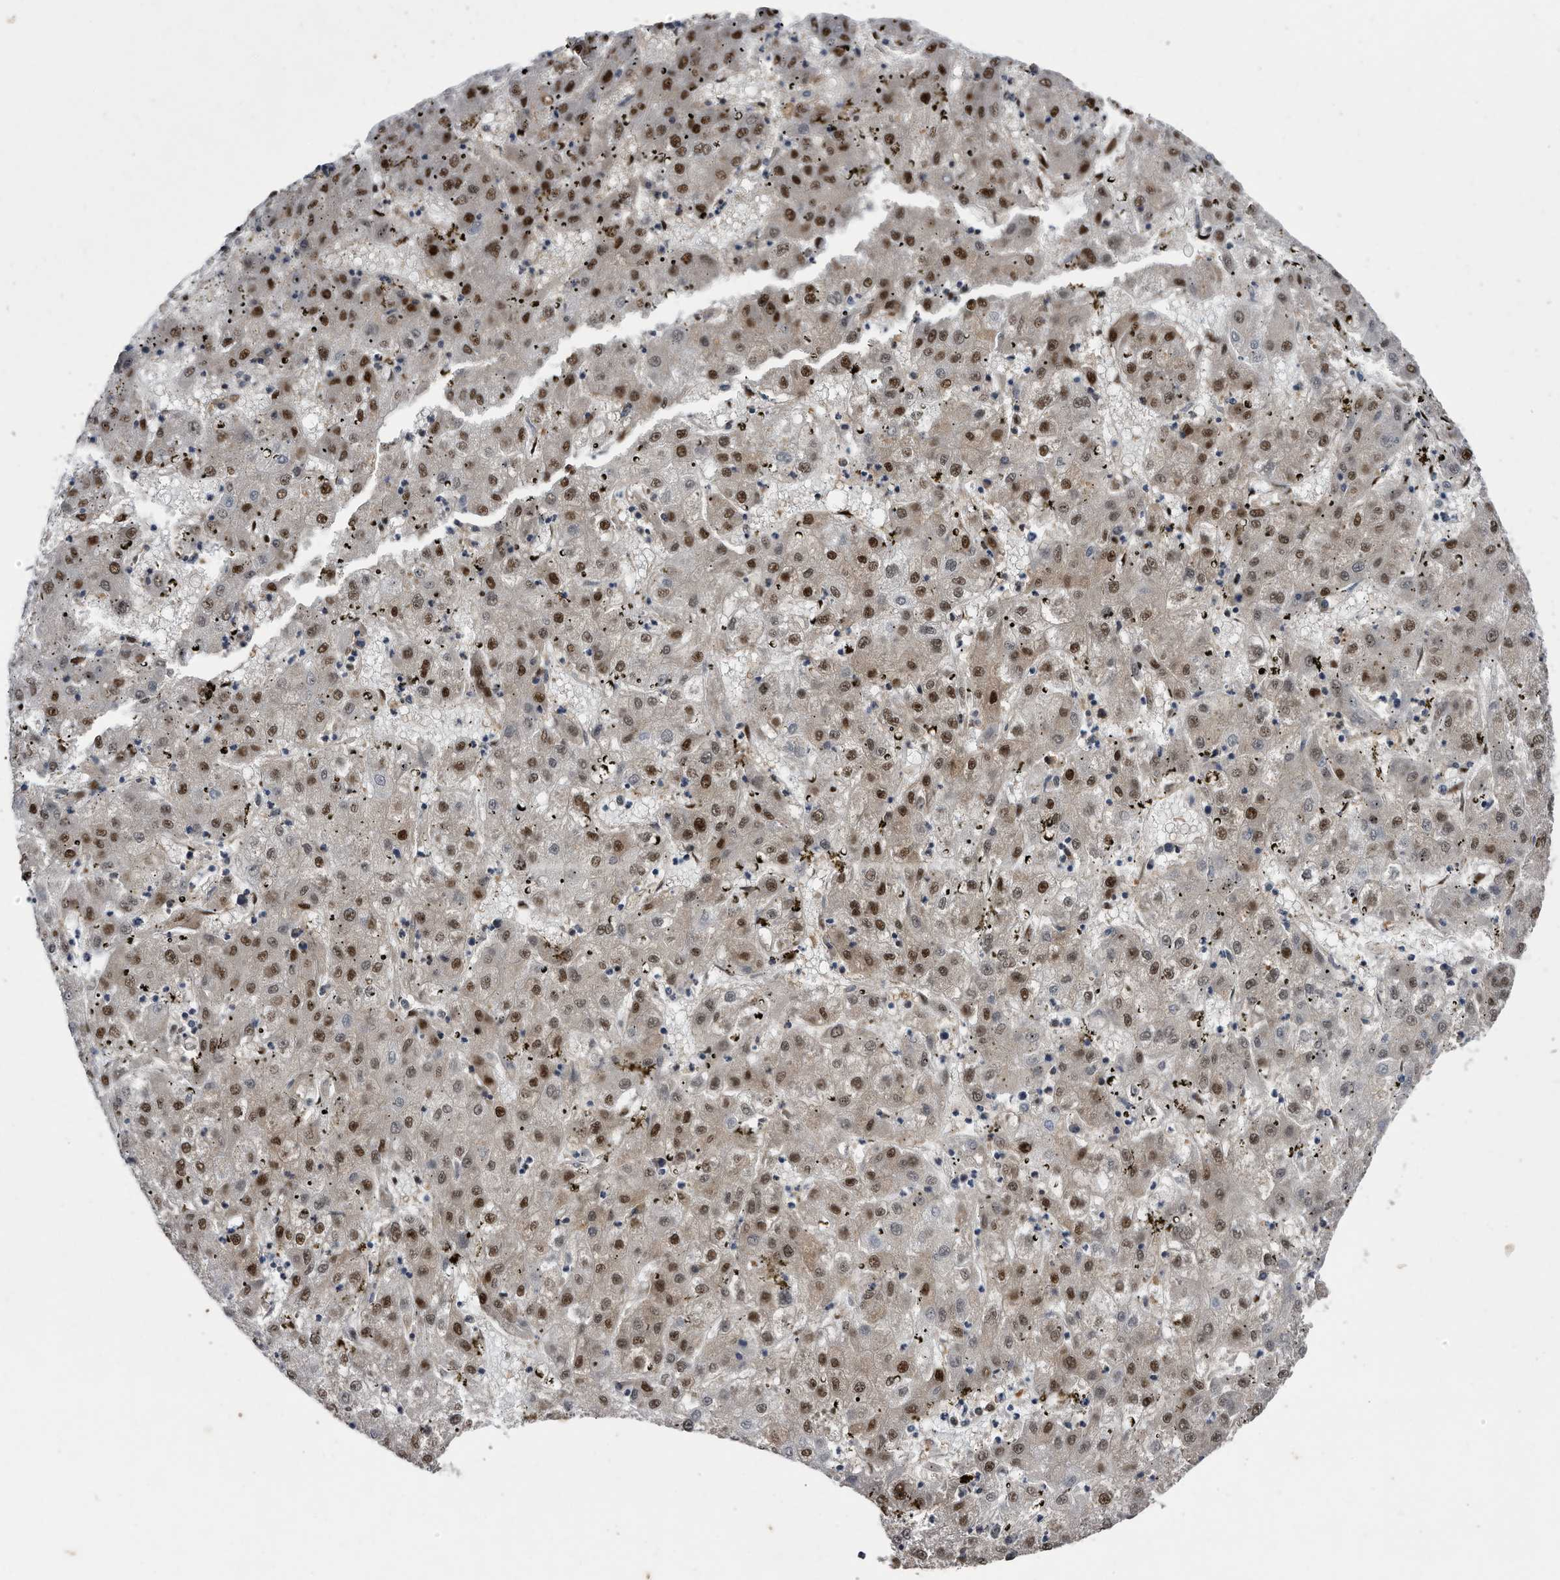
{"staining": {"intensity": "strong", "quantity": "25%-75%", "location": "nuclear"}, "tissue": "liver cancer", "cell_type": "Tumor cells", "image_type": "cancer", "snomed": [{"axis": "morphology", "description": "Carcinoma, Hepatocellular, NOS"}, {"axis": "topography", "description": "Liver"}], "caption": "Liver cancer (hepatocellular carcinoma) stained for a protein (brown) exhibits strong nuclear positive positivity in about 25%-75% of tumor cells.", "gene": "RAD23B", "patient": {"sex": "male", "age": 72}}